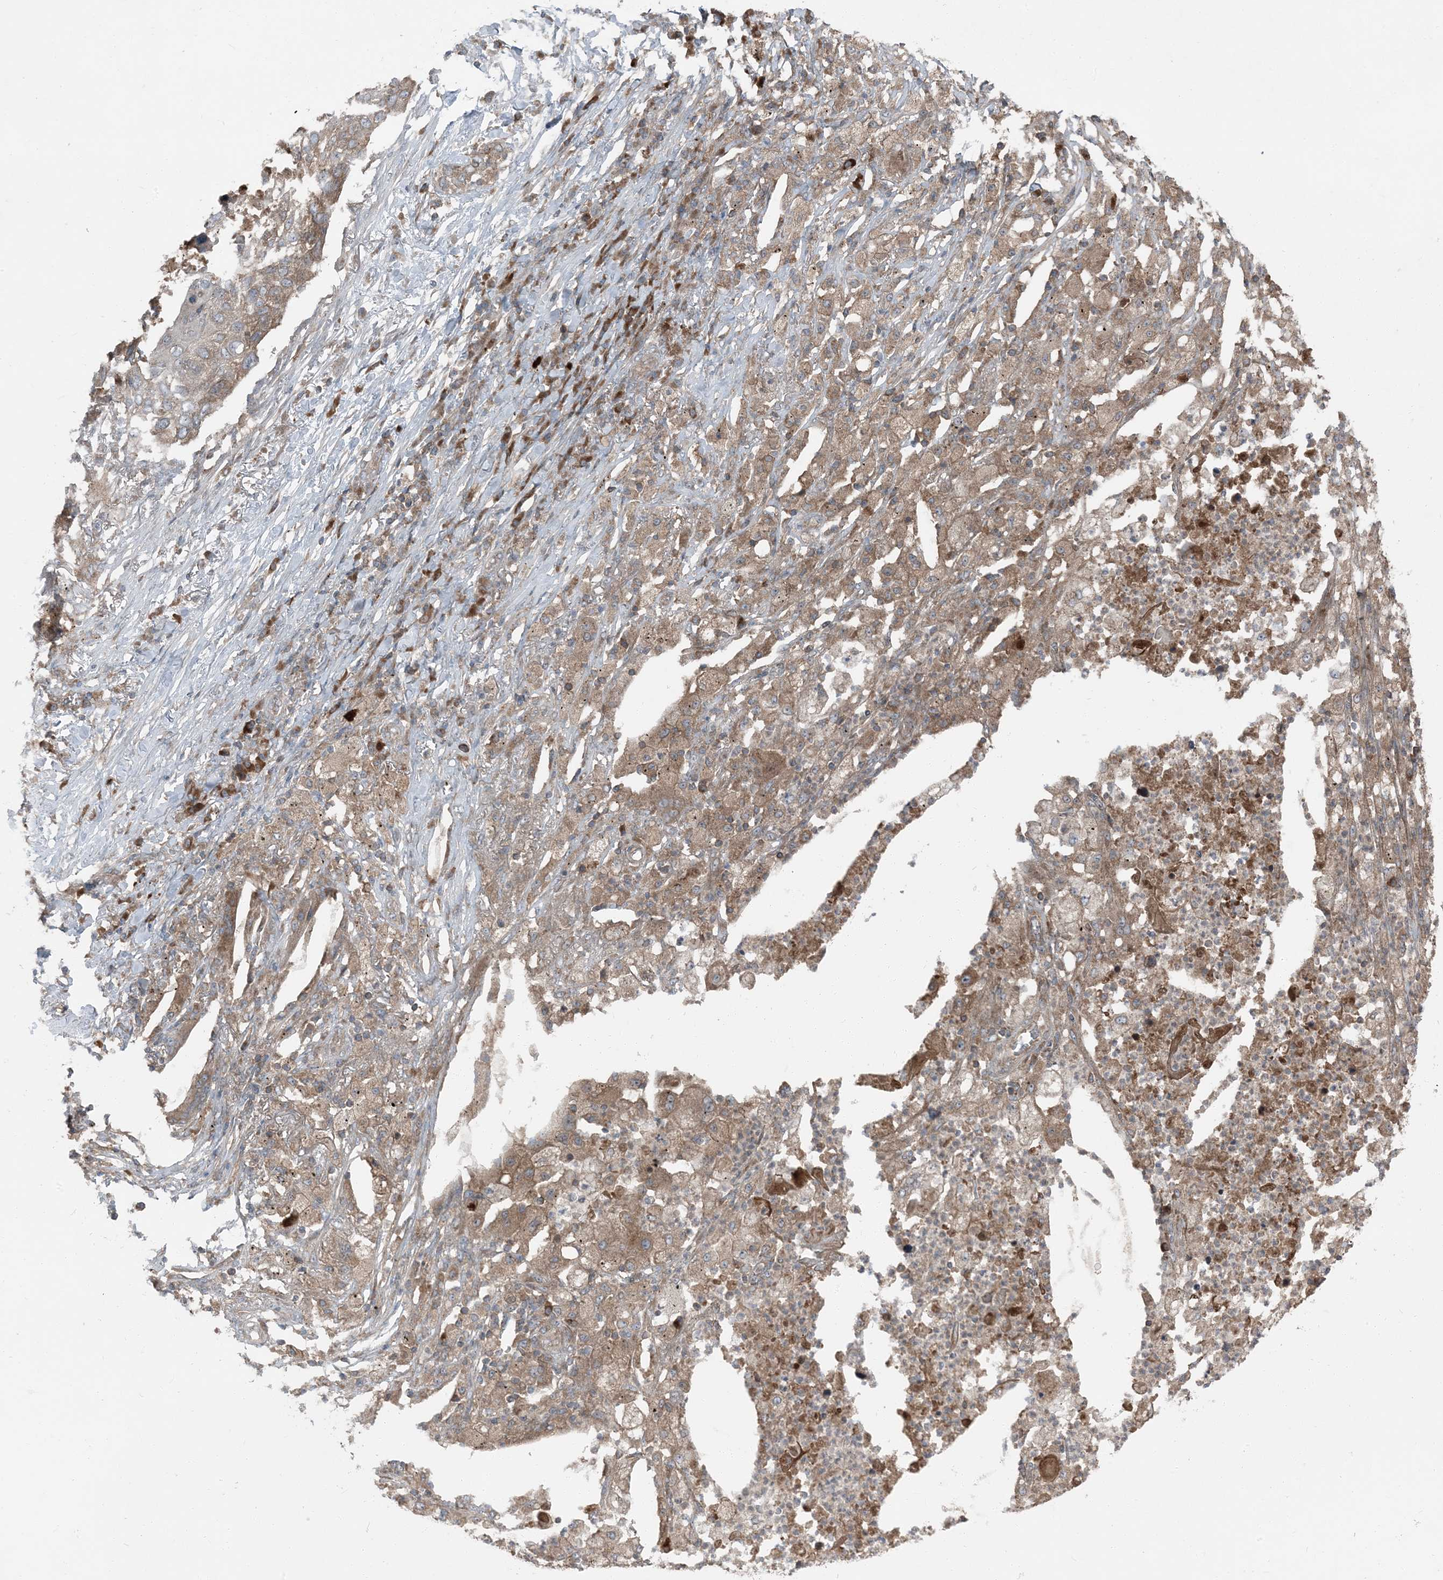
{"staining": {"intensity": "moderate", "quantity": ">75%", "location": "cytoplasmic/membranous"}, "tissue": "lung cancer", "cell_type": "Tumor cells", "image_type": "cancer", "snomed": [{"axis": "morphology", "description": "Squamous cell carcinoma, NOS"}, {"axis": "topography", "description": "Lung"}], "caption": "Squamous cell carcinoma (lung) tissue exhibits moderate cytoplasmic/membranous staining in approximately >75% of tumor cells", "gene": "RAB3GAP1", "patient": {"sex": "female", "age": 63}}